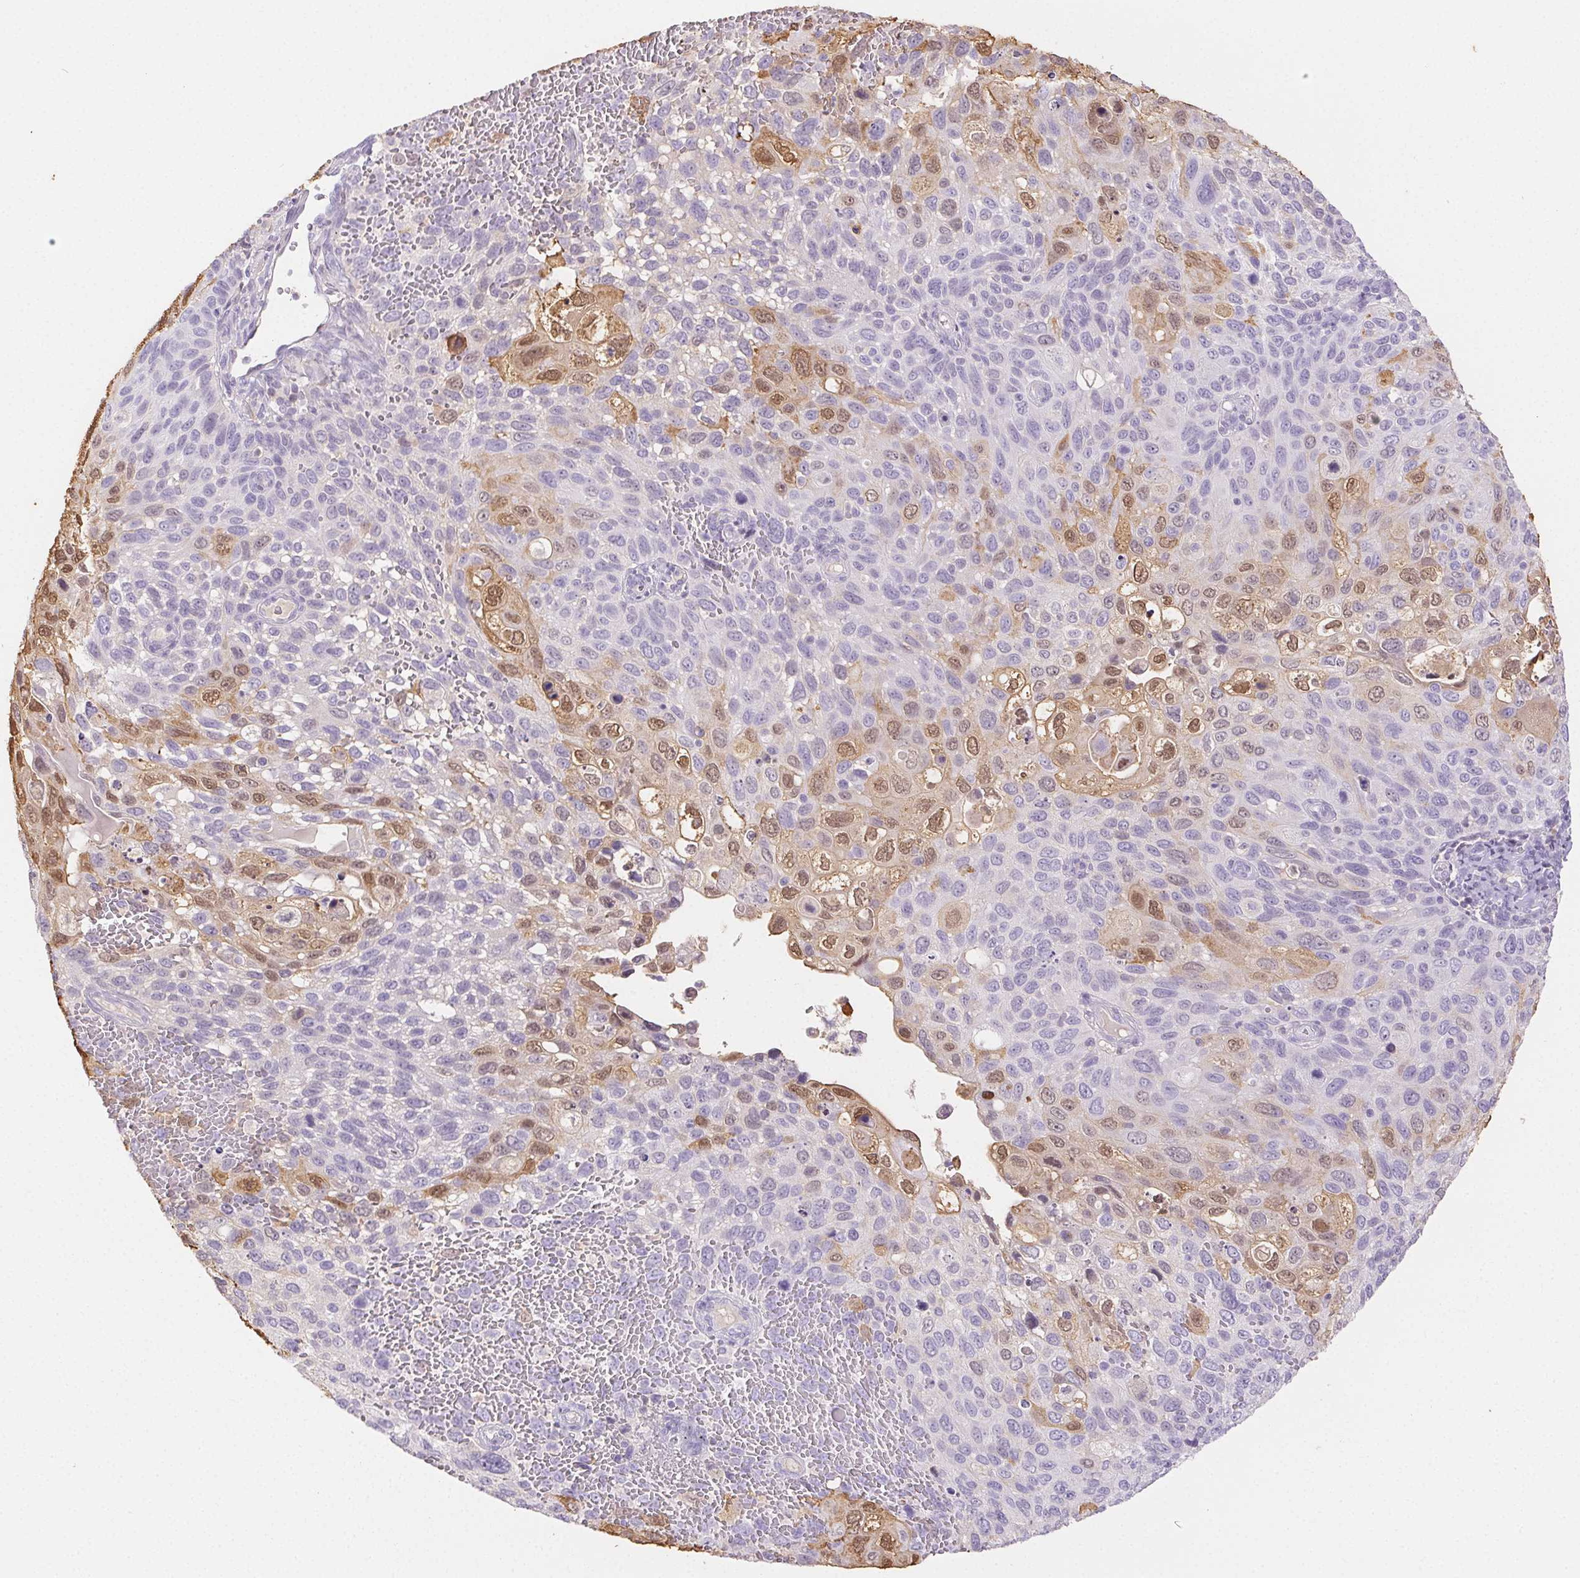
{"staining": {"intensity": "moderate", "quantity": "<25%", "location": "nuclear"}, "tissue": "cervical cancer", "cell_type": "Tumor cells", "image_type": "cancer", "snomed": [{"axis": "morphology", "description": "Squamous cell carcinoma, NOS"}, {"axis": "topography", "description": "Cervix"}], "caption": "An immunohistochemistry photomicrograph of tumor tissue is shown. Protein staining in brown shows moderate nuclear positivity in cervical squamous cell carcinoma within tumor cells. The protein is stained brown, and the nuclei are stained in blue (DAB IHC with brightfield microscopy, high magnification).", "gene": "SPRR3", "patient": {"sex": "female", "age": 70}}